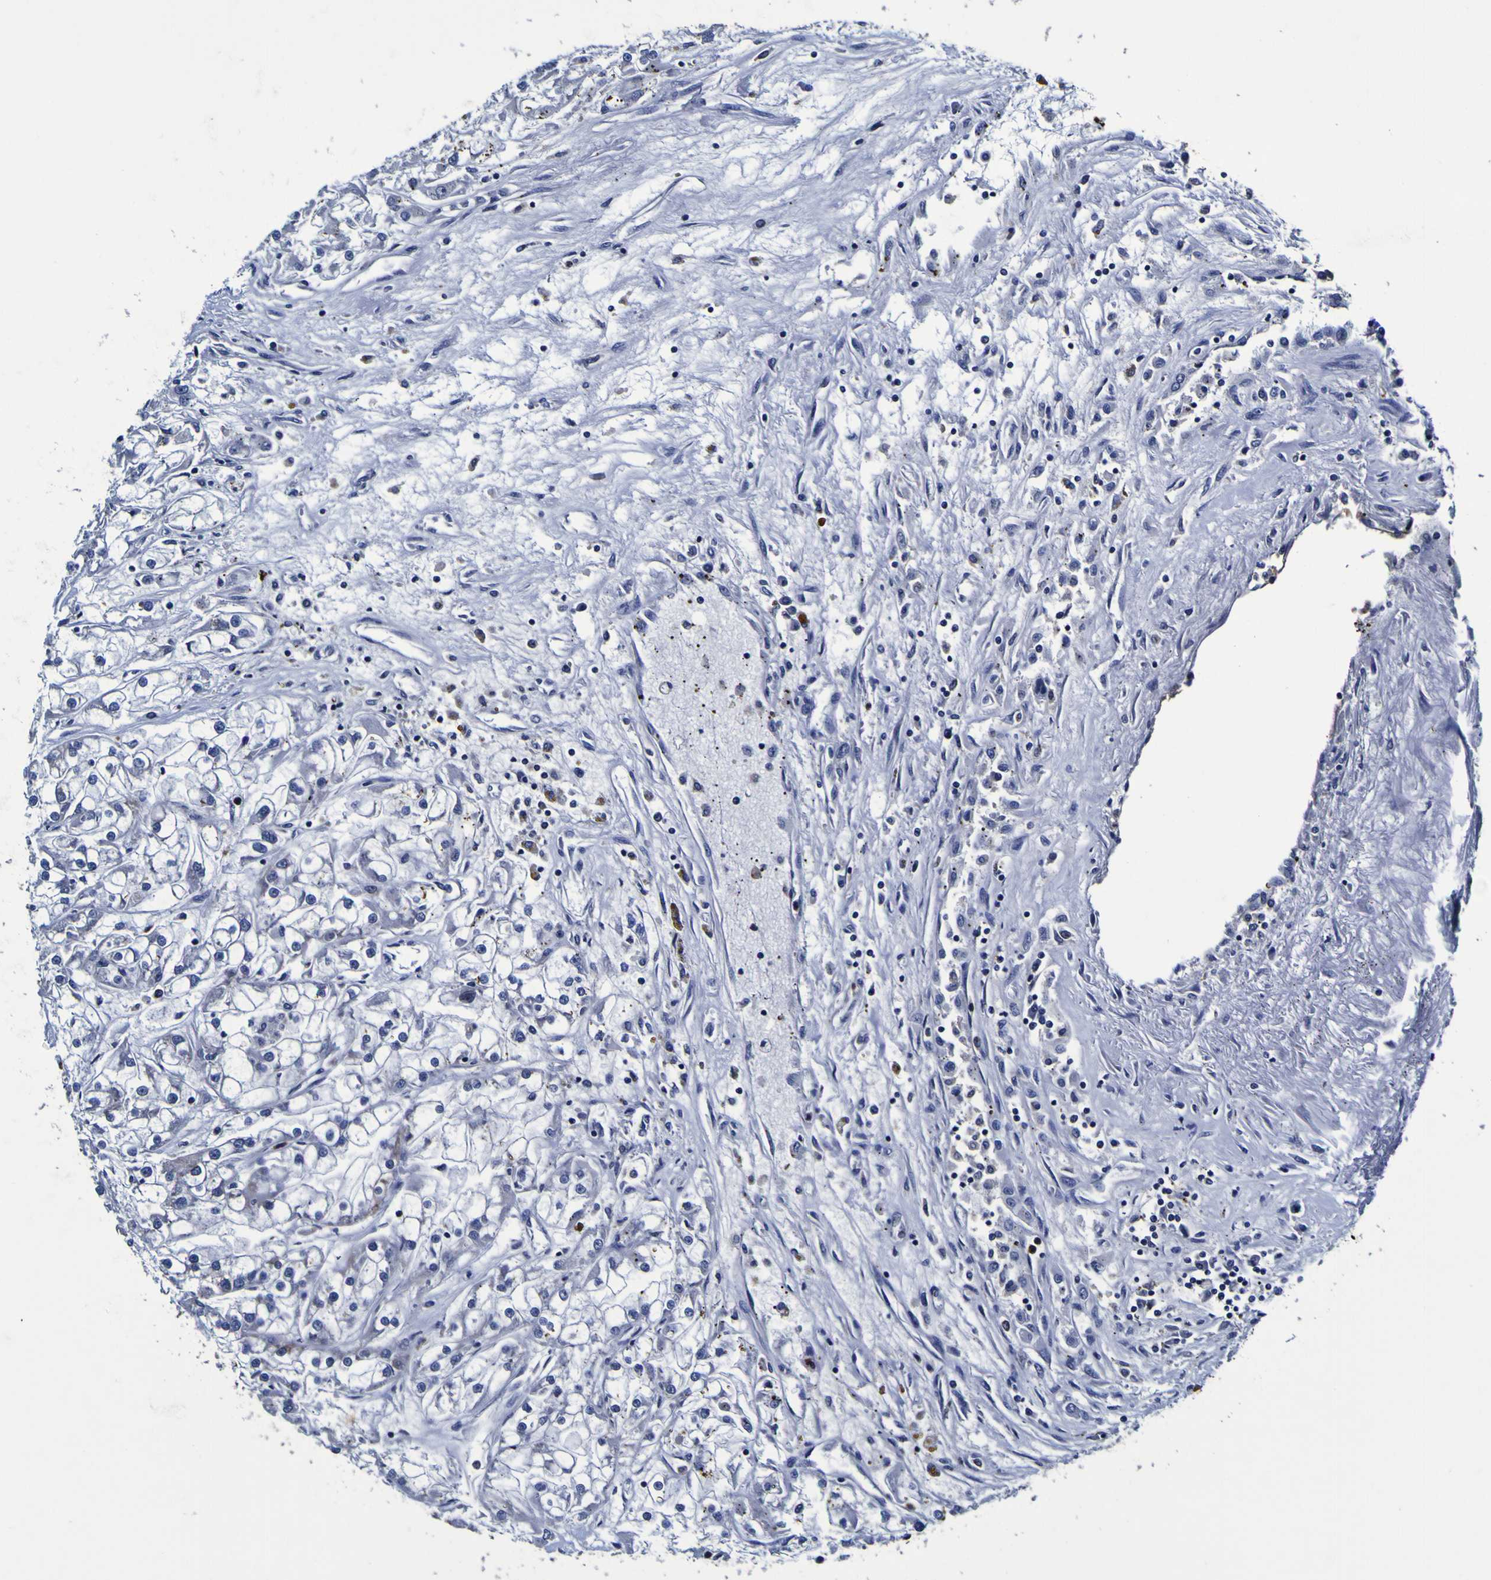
{"staining": {"intensity": "negative", "quantity": "none", "location": "none"}, "tissue": "renal cancer", "cell_type": "Tumor cells", "image_type": "cancer", "snomed": [{"axis": "morphology", "description": "Adenocarcinoma, NOS"}, {"axis": "topography", "description": "Kidney"}], "caption": "A photomicrograph of adenocarcinoma (renal) stained for a protein displays no brown staining in tumor cells.", "gene": "PANK4", "patient": {"sex": "female", "age": 52}}